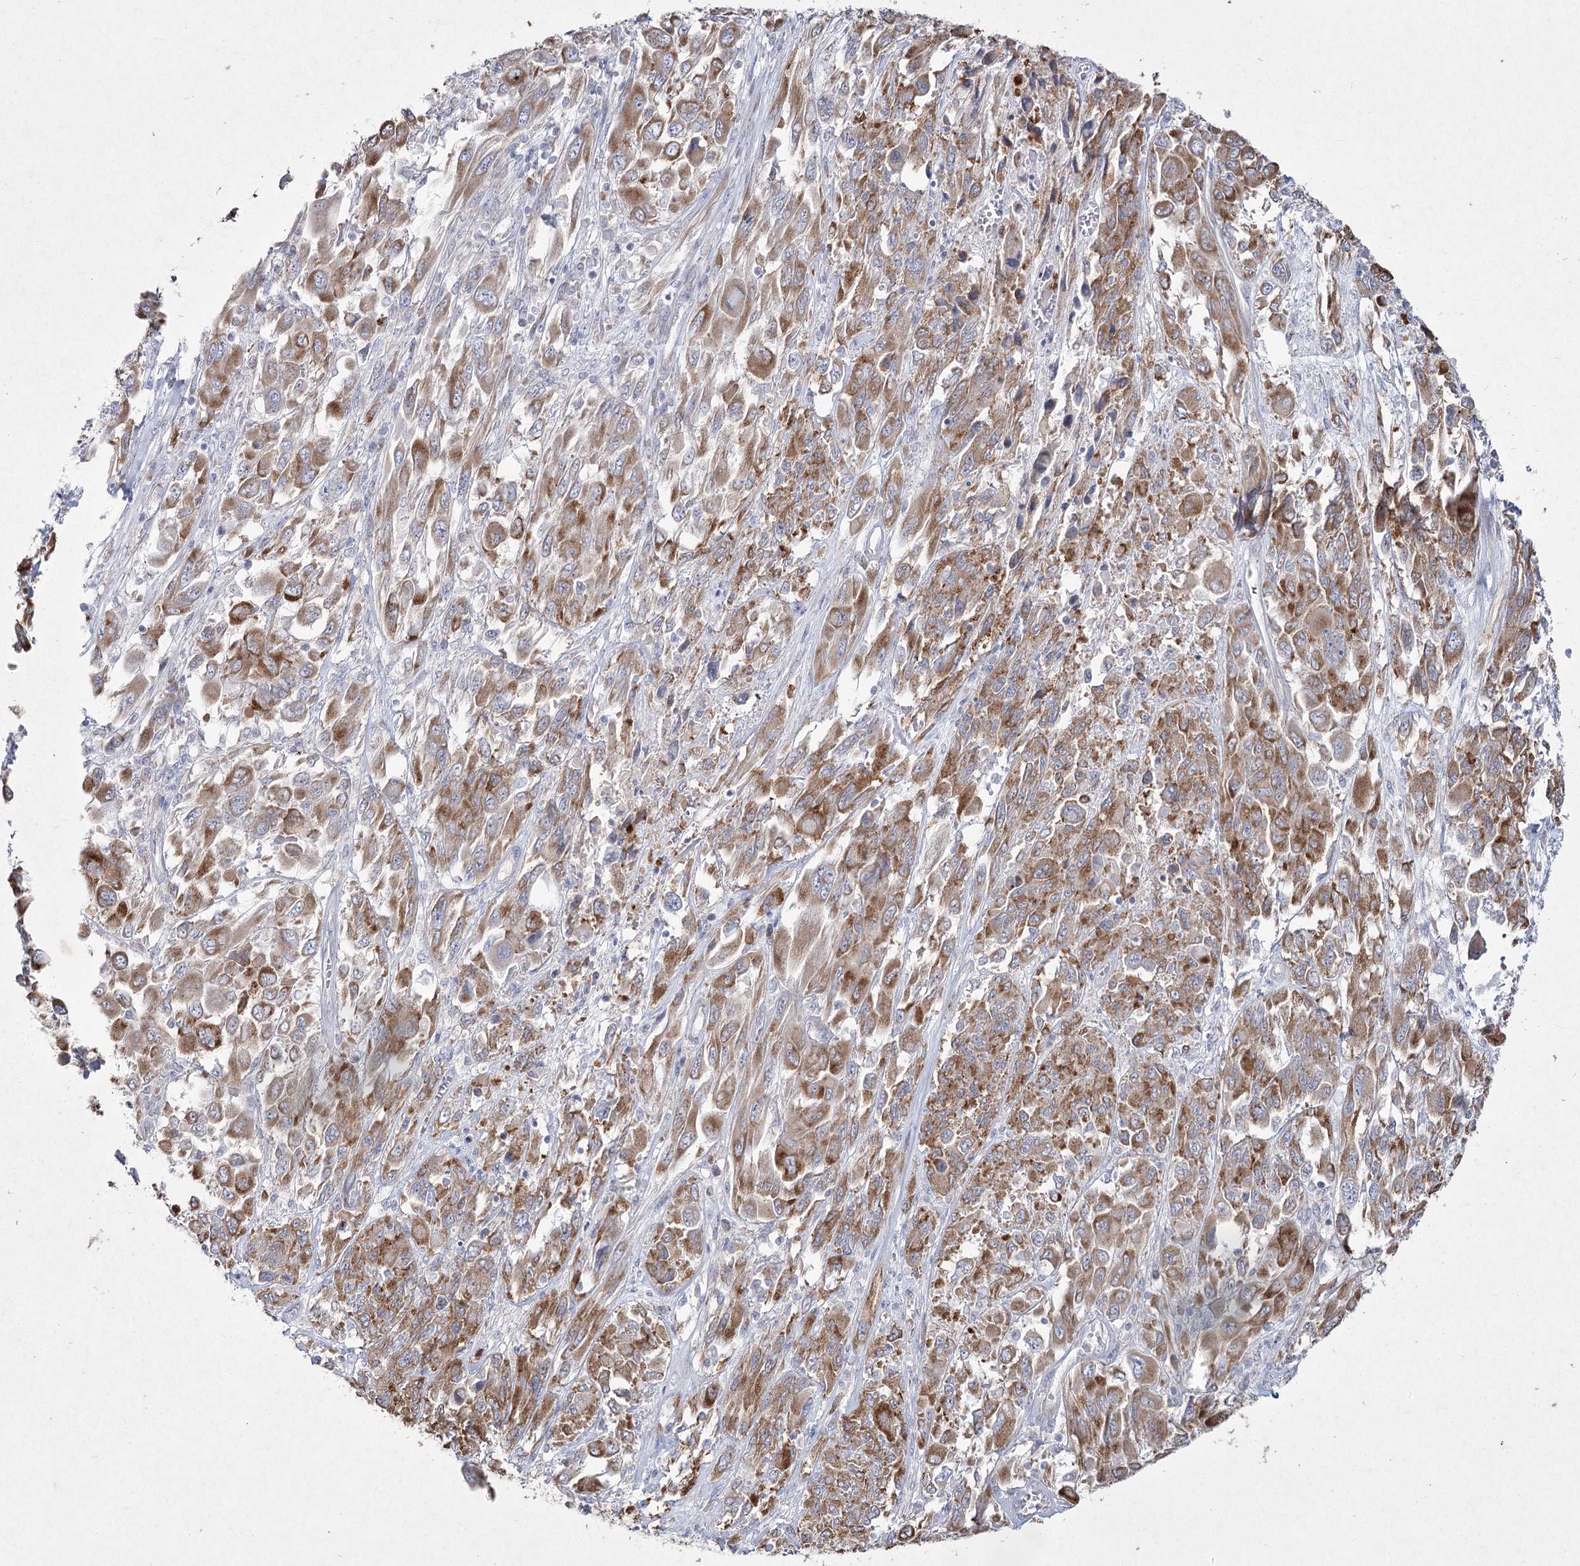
{"staining": {"intensity": "moderate", "quantity": ">75%", "location": "cytoplasmic/membranous"}, "tissue": "melanoma", "cell_type": "Tumor cells", "image_type": "cancer", "snomed": [{"axis": "morphology", "description": "Malignant melanoma, NOS"}, {"axis": "topography", "description": "Skin"}], "caption": "Immunohistochemical staining of malignant melanoma shows medium levels of moderate cytoplasmic/membranous positivity in about >75% of tumor cells. (DAB IHC with brightfield microscopy, high magnification).", "gene": "NIPAL4", "patient": {"sex": "female", "age": 91}}